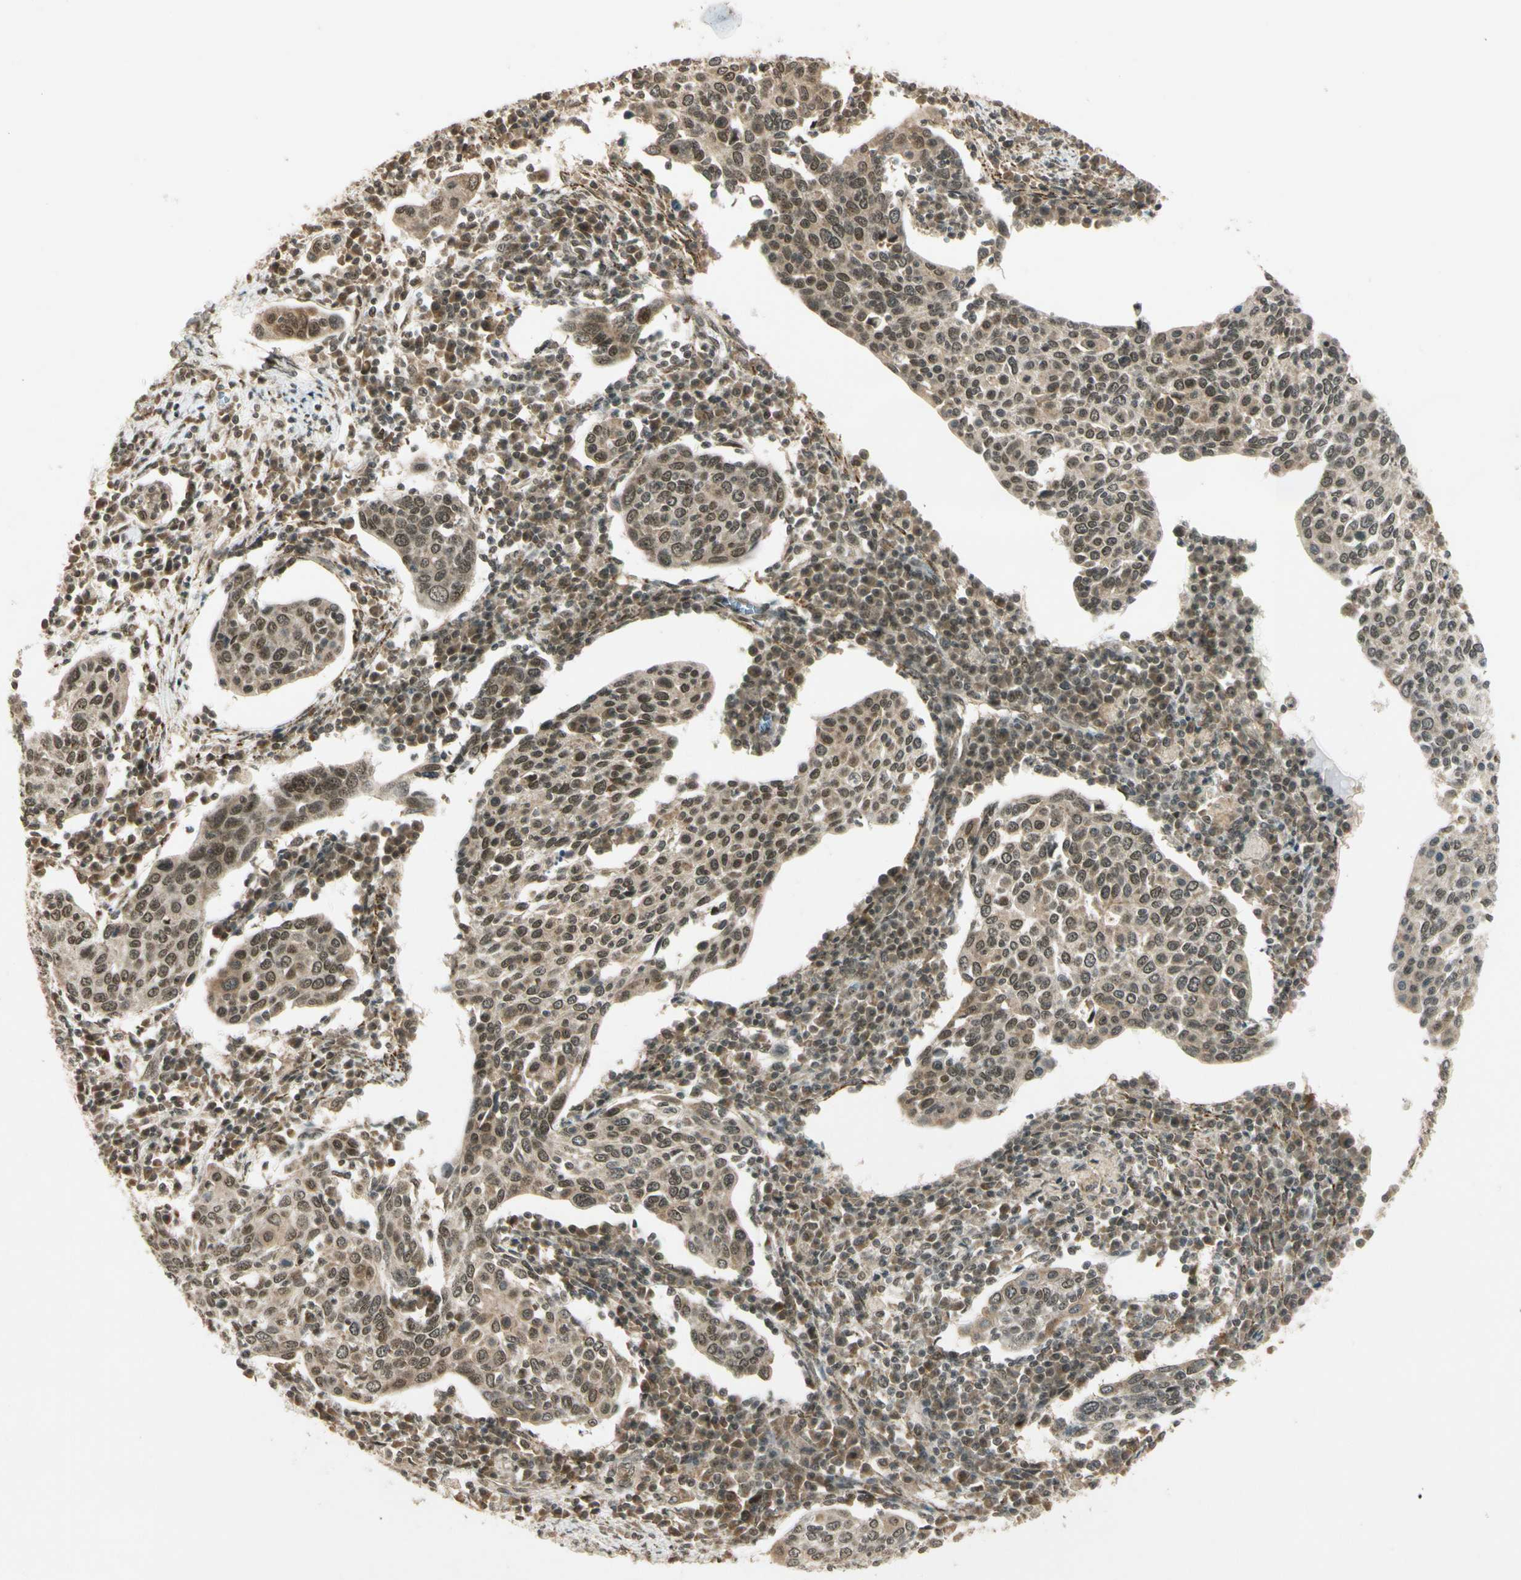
{"staining": {"intensity": "moderate", "quantity": ">75%", "location": "cytoplasmic/membranous,nuclear"}, "tissue": "cervical cancer", "cell_type": "Tumor cells", "image_type": "cancer", "snomed": [{"axis": "morphology", "description": "Squamous cell carcinoma, NOS"}, {"axis": "topography", "description": "Cervix"}], "caption": "Cervical cancer (squamous cell carcinoma) stained with DAB (3,3'-diaminobenzidine) immunohistochemistry displays medium levels of moderate cytoplasmic/membranous and nuclear staining in about >75% of tumor cells.", "gene": "ZNF135", "patient": {"sex": "female", "age": 40}}